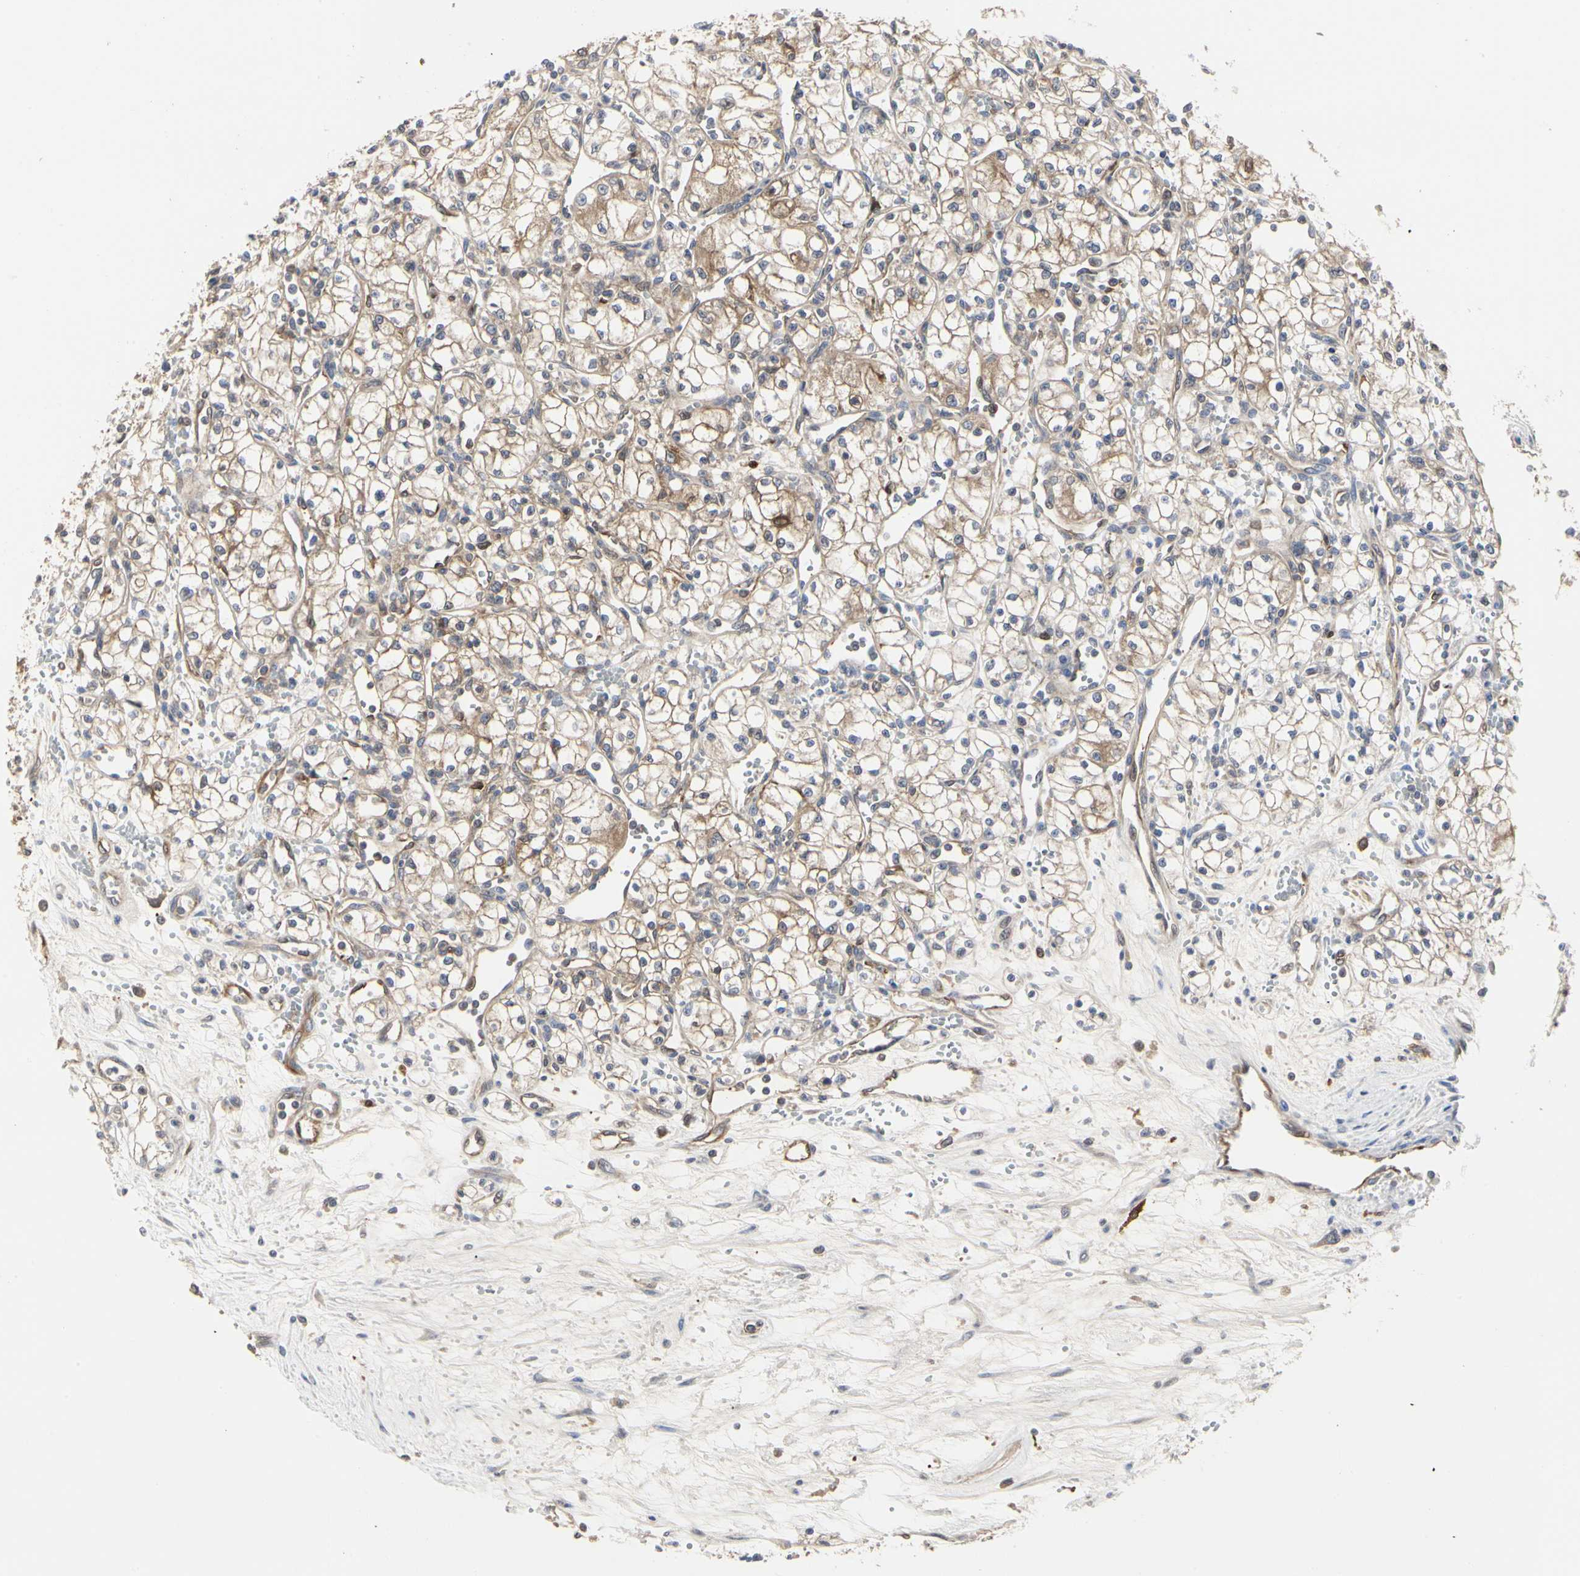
{"staining": {"intensity": "weak", "quantity": "25%-75%", "location": "cytoplasmic/membranous"}, "tissue": "renal cancer", "cell_type": "Tumor cells", "image_type": "cancer", "snomed": [{"axis": "morphology", "description": "Normal tissue, NOS"}, {"axis": "morphology", "description": "Adenocarcinoma, NOS"}, {"axis": "topography", "description": "Kidney"}], "caption": "Renal cancer was stained to show a protein in brown. There is low levels of weak cytoplasmic/membranous expression in approximately 25%-75% of tumor cells.", "gene": "C3orf52", "patient": {"sex": "male", "age": 59}}